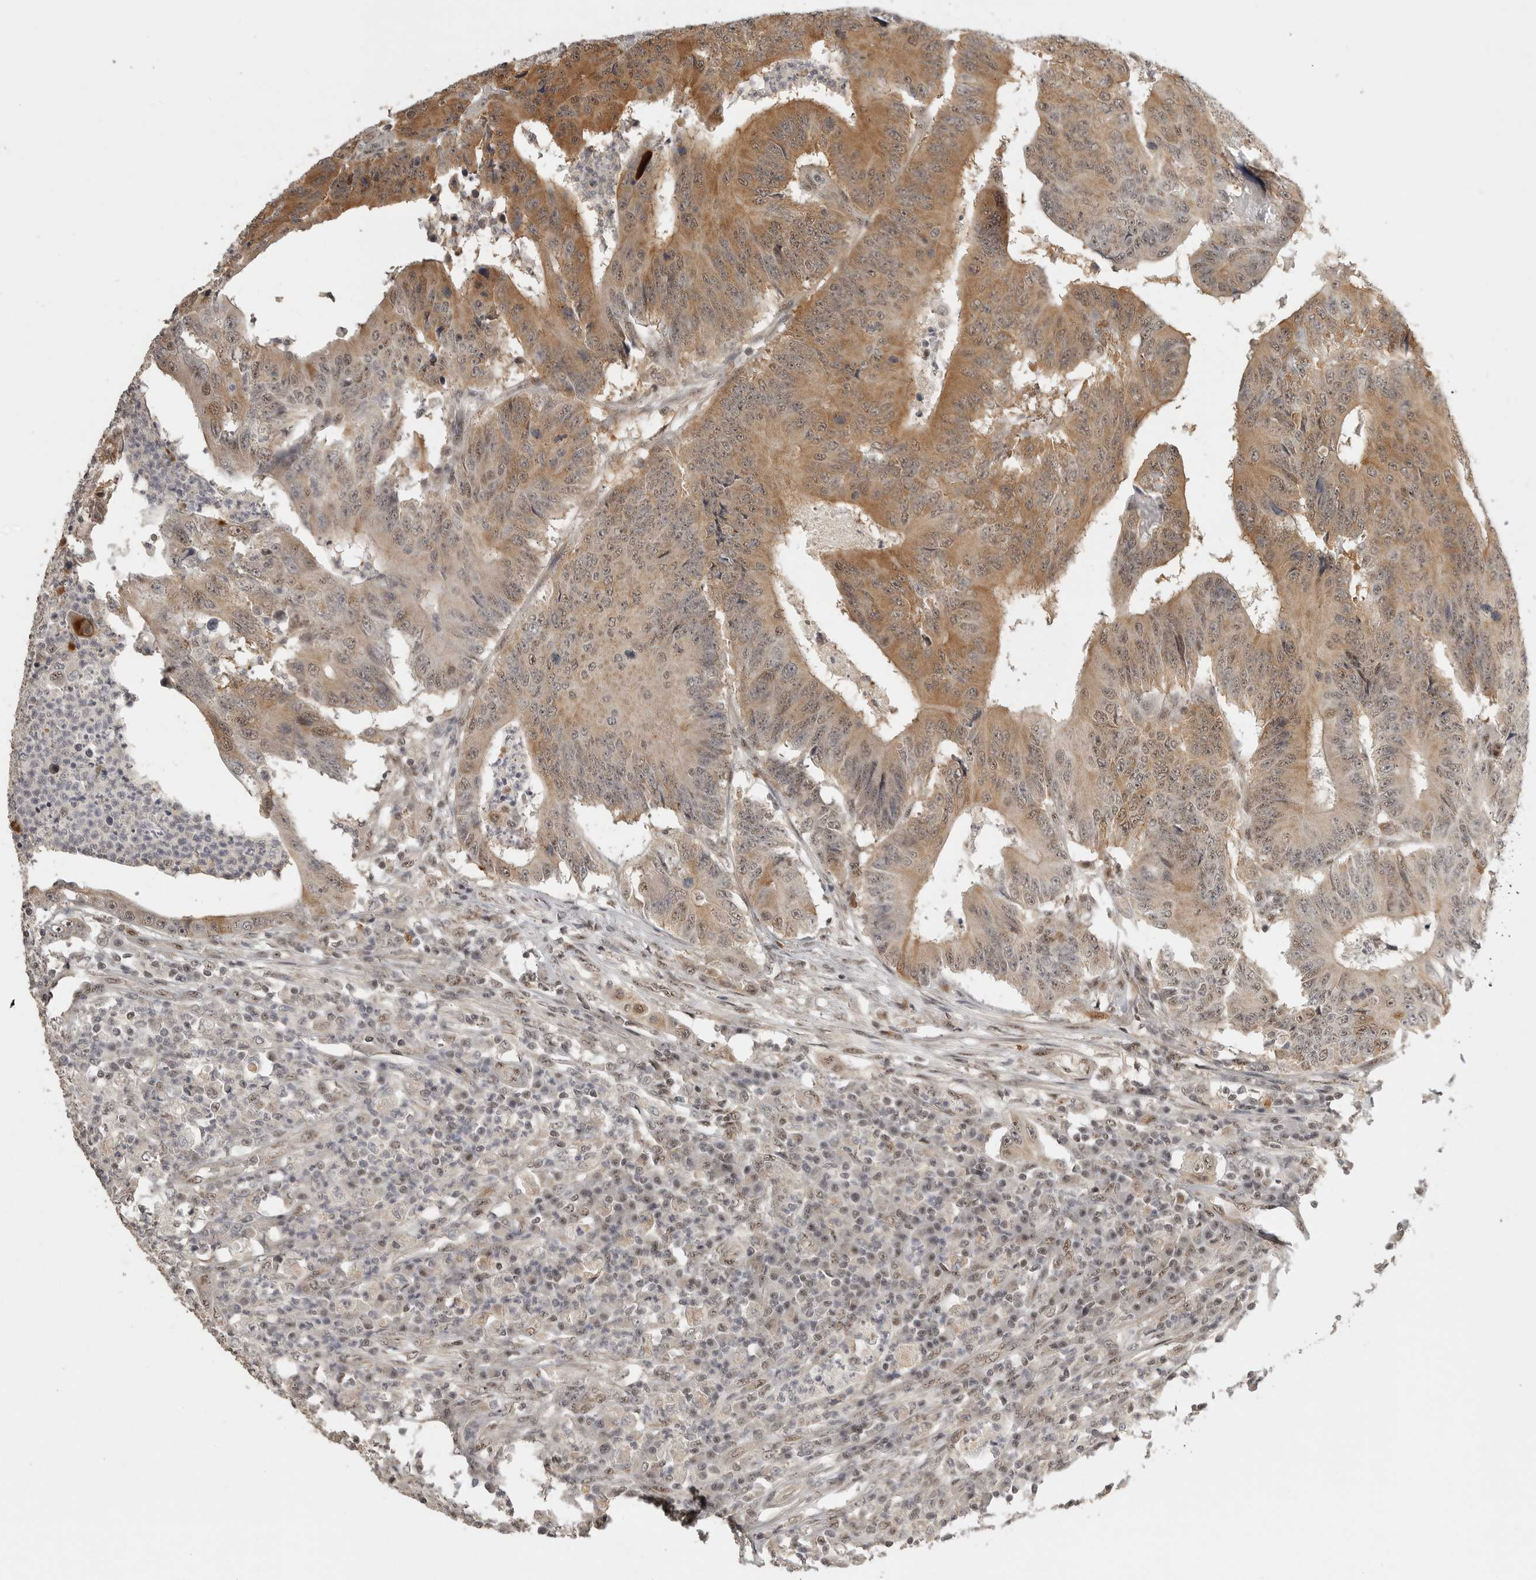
{"staining": {"intensity": "moderate", "quantity": ">75%", "location": "cytoplasmic/membranous,nuclear"}, "tissue": "colorectal cancer", "cell_type": "Tumor cells", "image_type": "cancer", "snomed": [{"axis": "morphology", "description": "Adenocarcinoma, NOS"}, {"axis": "topography", "description": "Colon"}], "caption": "Immunohistochemistry (IHC) of adenocarcinoma (colorectal) shows medium levels of moderate cytoplasmic/membranous and nuclear expression in about >75% of tumor cells. The staining was performed using DAB to visualize the protein expression in brown, while the nuclei were stained in blue with hematoxylin (Magnification: 20x).", "gene": "POMP", "patient": {"sex": "male", "age": 83}}